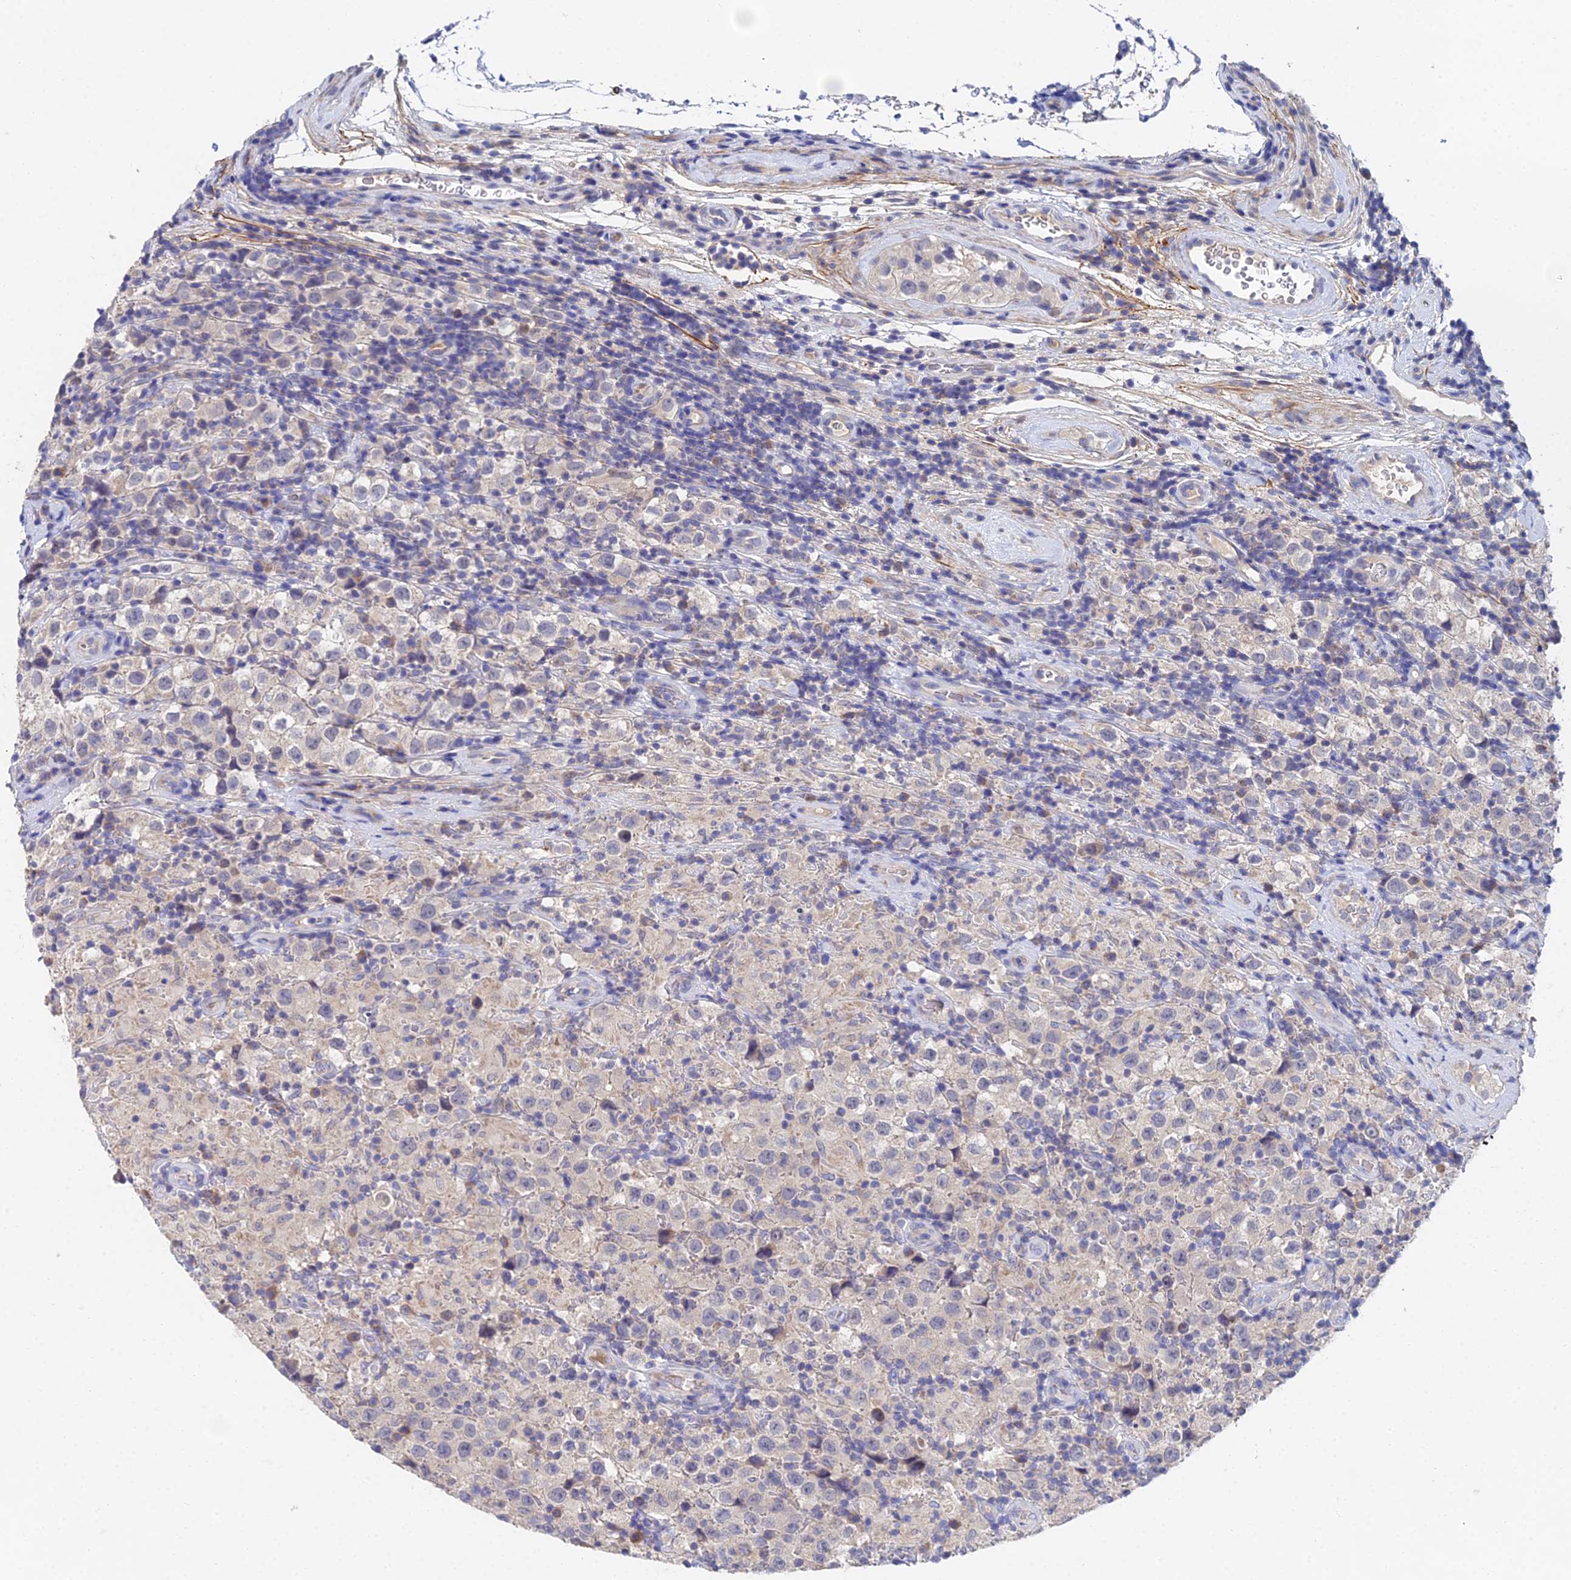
{"staining": {"intensity": "negative", "quantity": "none", "location": "none"}, "tissue": "testis cancer", "cell_type": "Tumor cells", "image_type": "cancer", "snomed": [{"axis": "morphology", "description": "Seminoma, NOS"}, {"axis": "morphology", "description": "Carcinoma, Embryonal, NOS"}, {"axis": "topography", "description": "Testis"}], "caption": "The image exhibits no staining of tumor cells in testis seminoma.", "gene": "UBE2L3", "patient": {"sex": "male", "age": 41}}